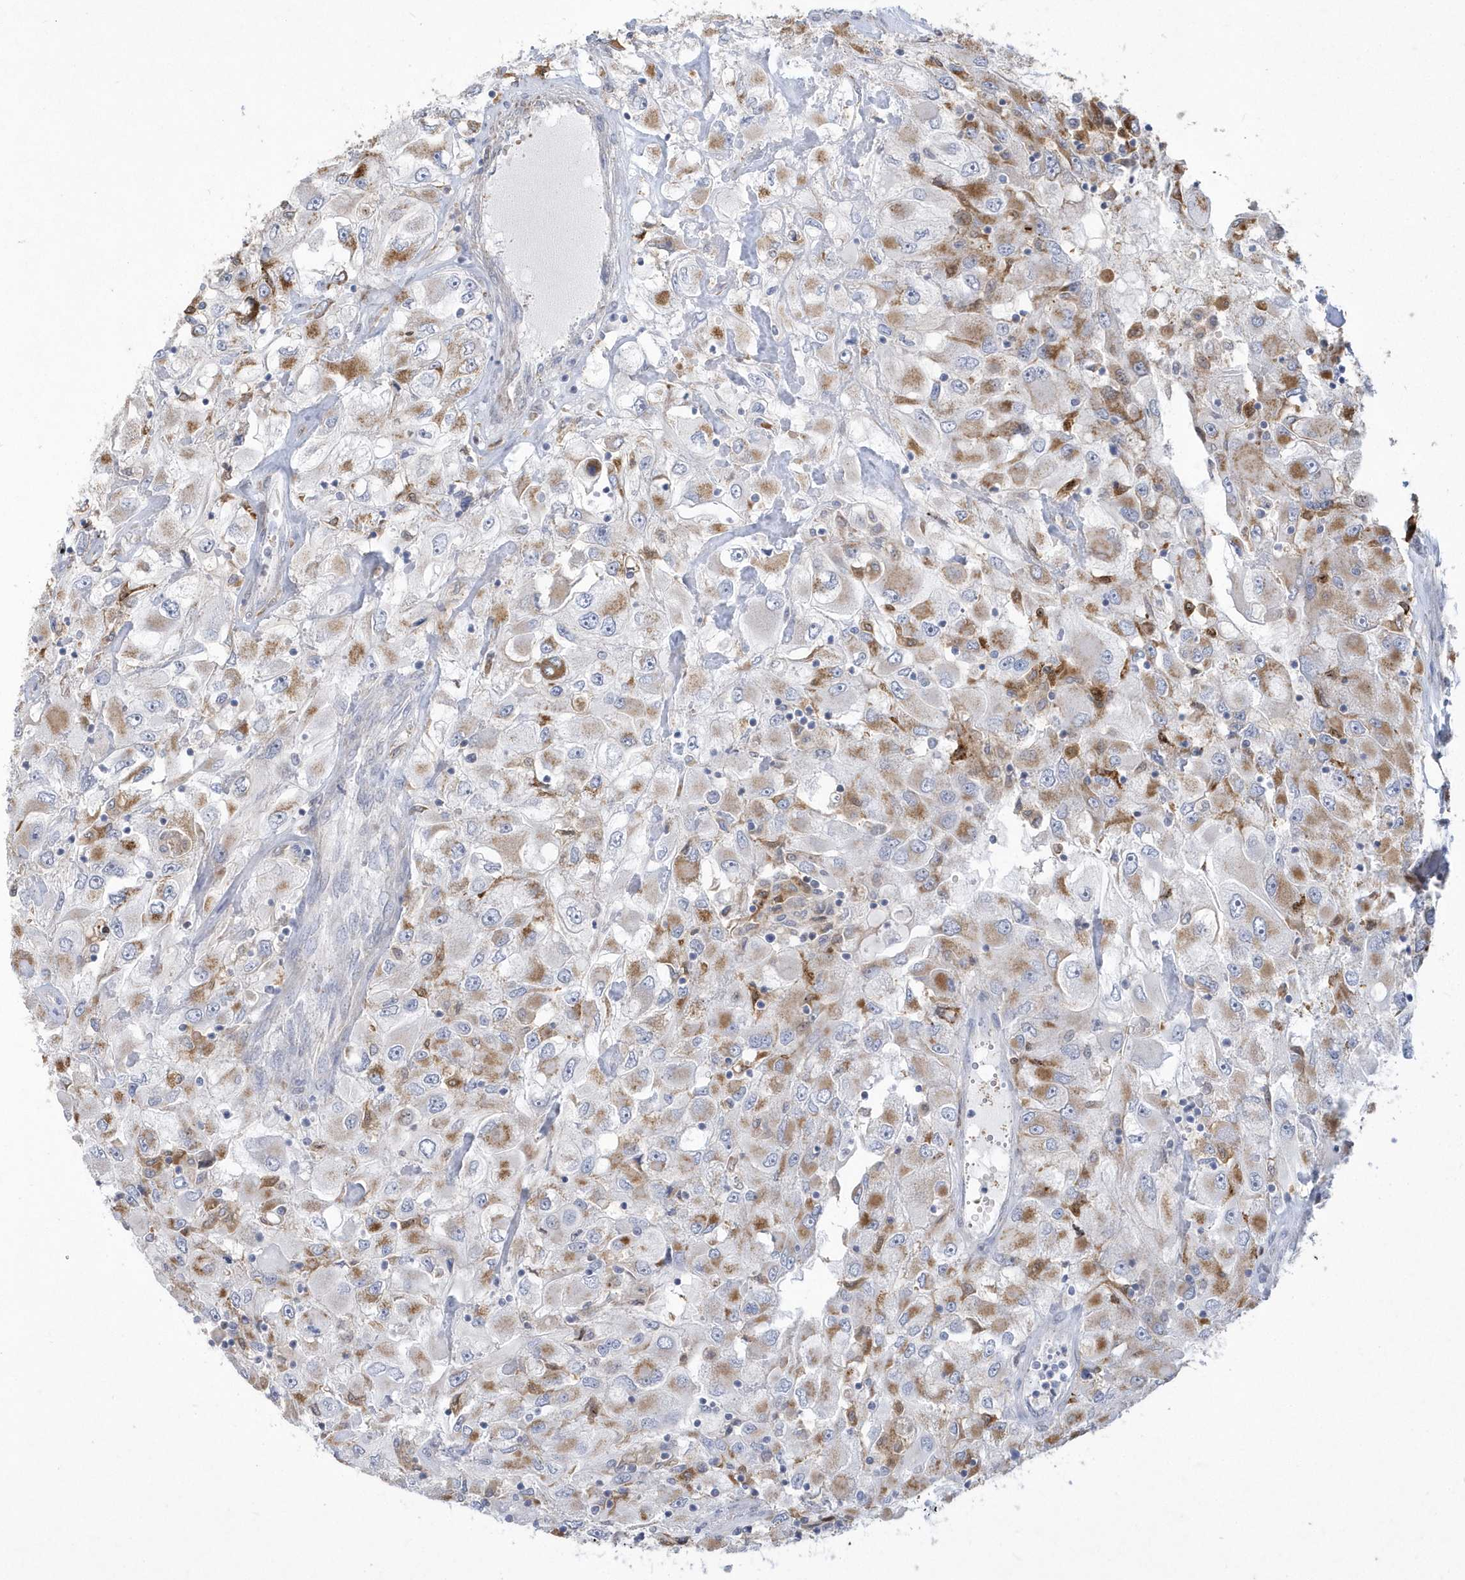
{"staining": {"intensity": "moderate", "quantity": "25%-75%", "location": "cytoplasmic/membranous"}, "tissue": "renal cancer", "cell_type": "Tumor cells", "image_type": "cancer", "snomed": [{"axis": "morphology", "description": "Adenocarcinoma, NOS"}, {"axis": "topography", "description": "Kidney"}], "caption": "Human renal cancer stained with a brown dye exhibits moderate cytoplasmic/membranous positive positivity in about 25%-75% of tumor cells.", "gene": "TSPEAR", "patient": {"sex": "female", "age": 52}}